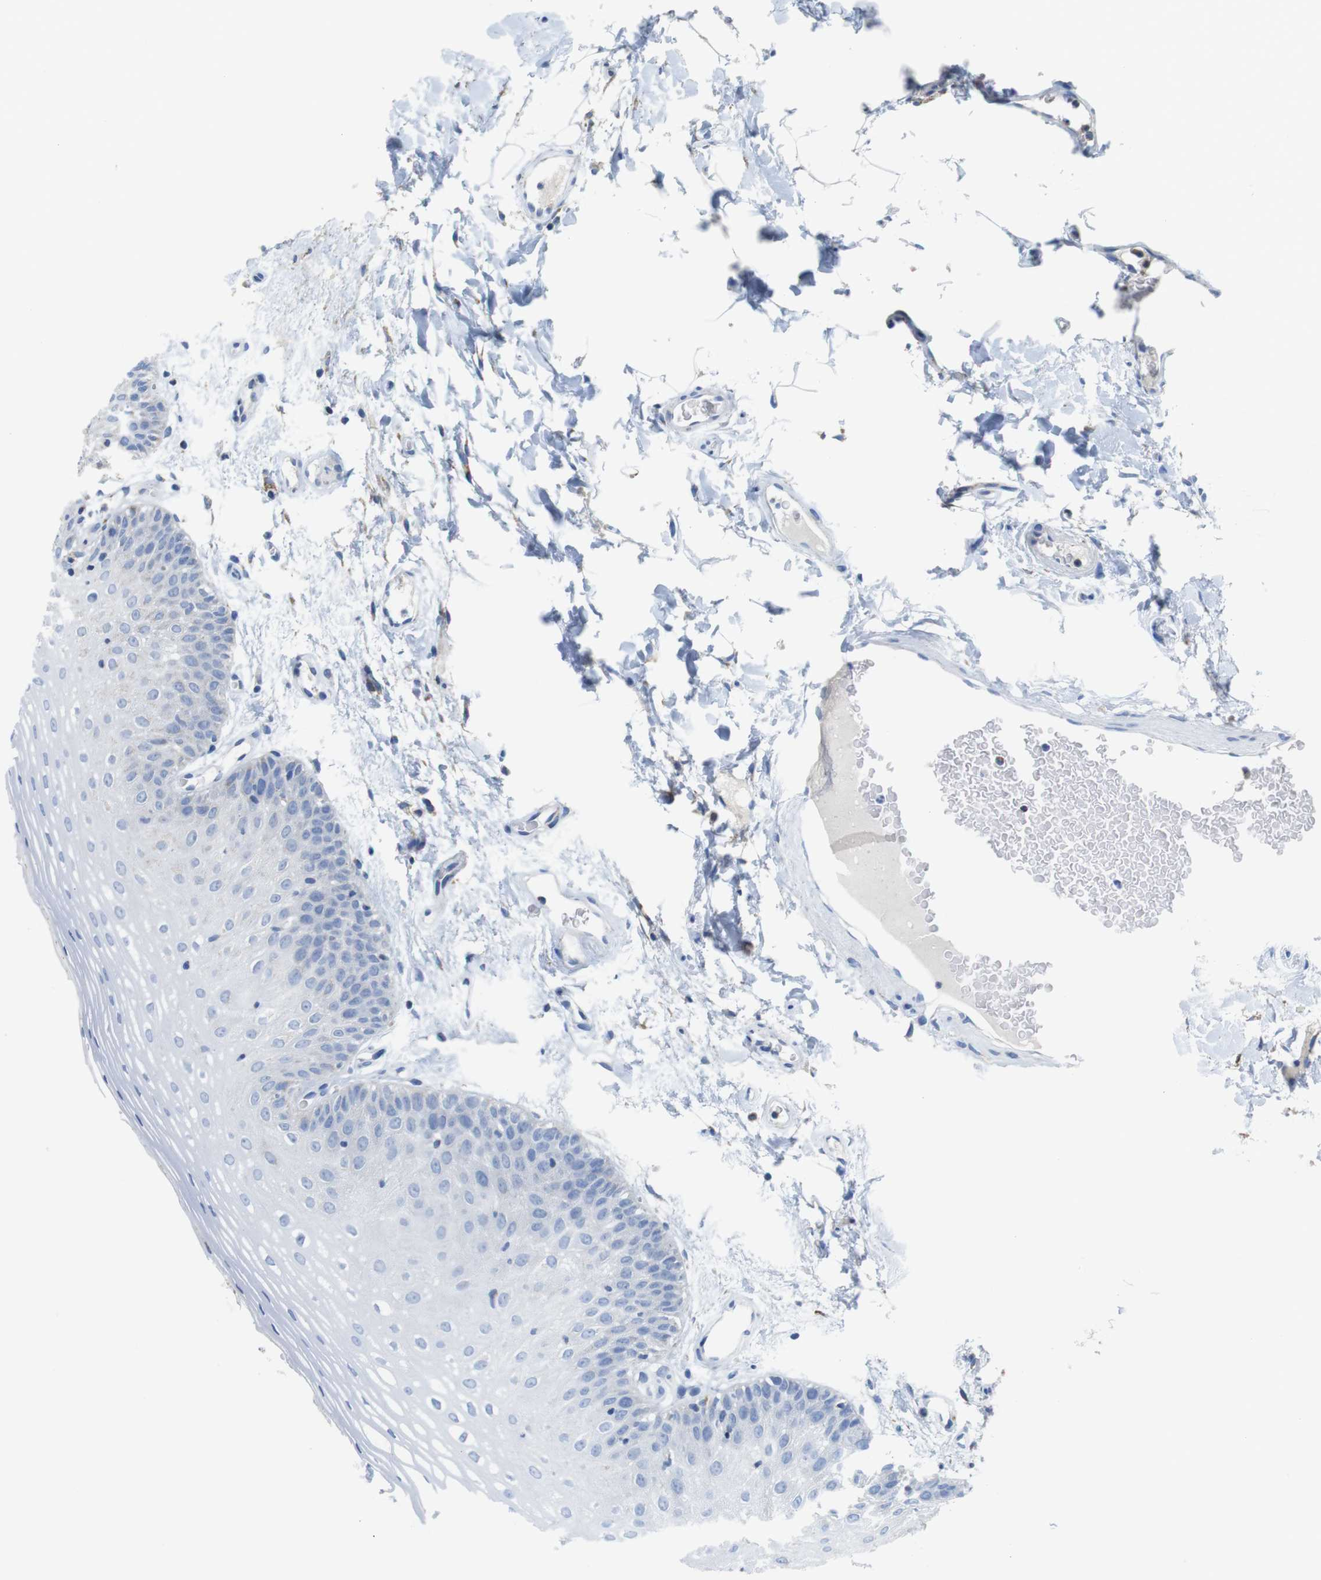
{"staining": {"intensity": "moderate", "quantity": "<25%", "location": "cytoplasmic/membranous"}, "tissue": "oral mucosa", "cell_type": "Squamous epithelial cells", "image_type": "normal", "snomed": [{"axis": "morphology", "description": "Normal tissue, NOS"}, {"axis": "morphology", "description": "Squamous cell carcinoma, NOS"}, {"axis": "topography", "description": "Skeletal muscle"}, {"axis": "topography", "description": "Oral tissue"}], "caption": "Immunohistochemistry (DAB) staining of benign oral mucosa demonstrates moderate cytoplasmic/membranous protein staining in about <25% of squamous epithelial cells.", "gene": "ATP5PO", "patient": {"sex": "male", "age": 71}}